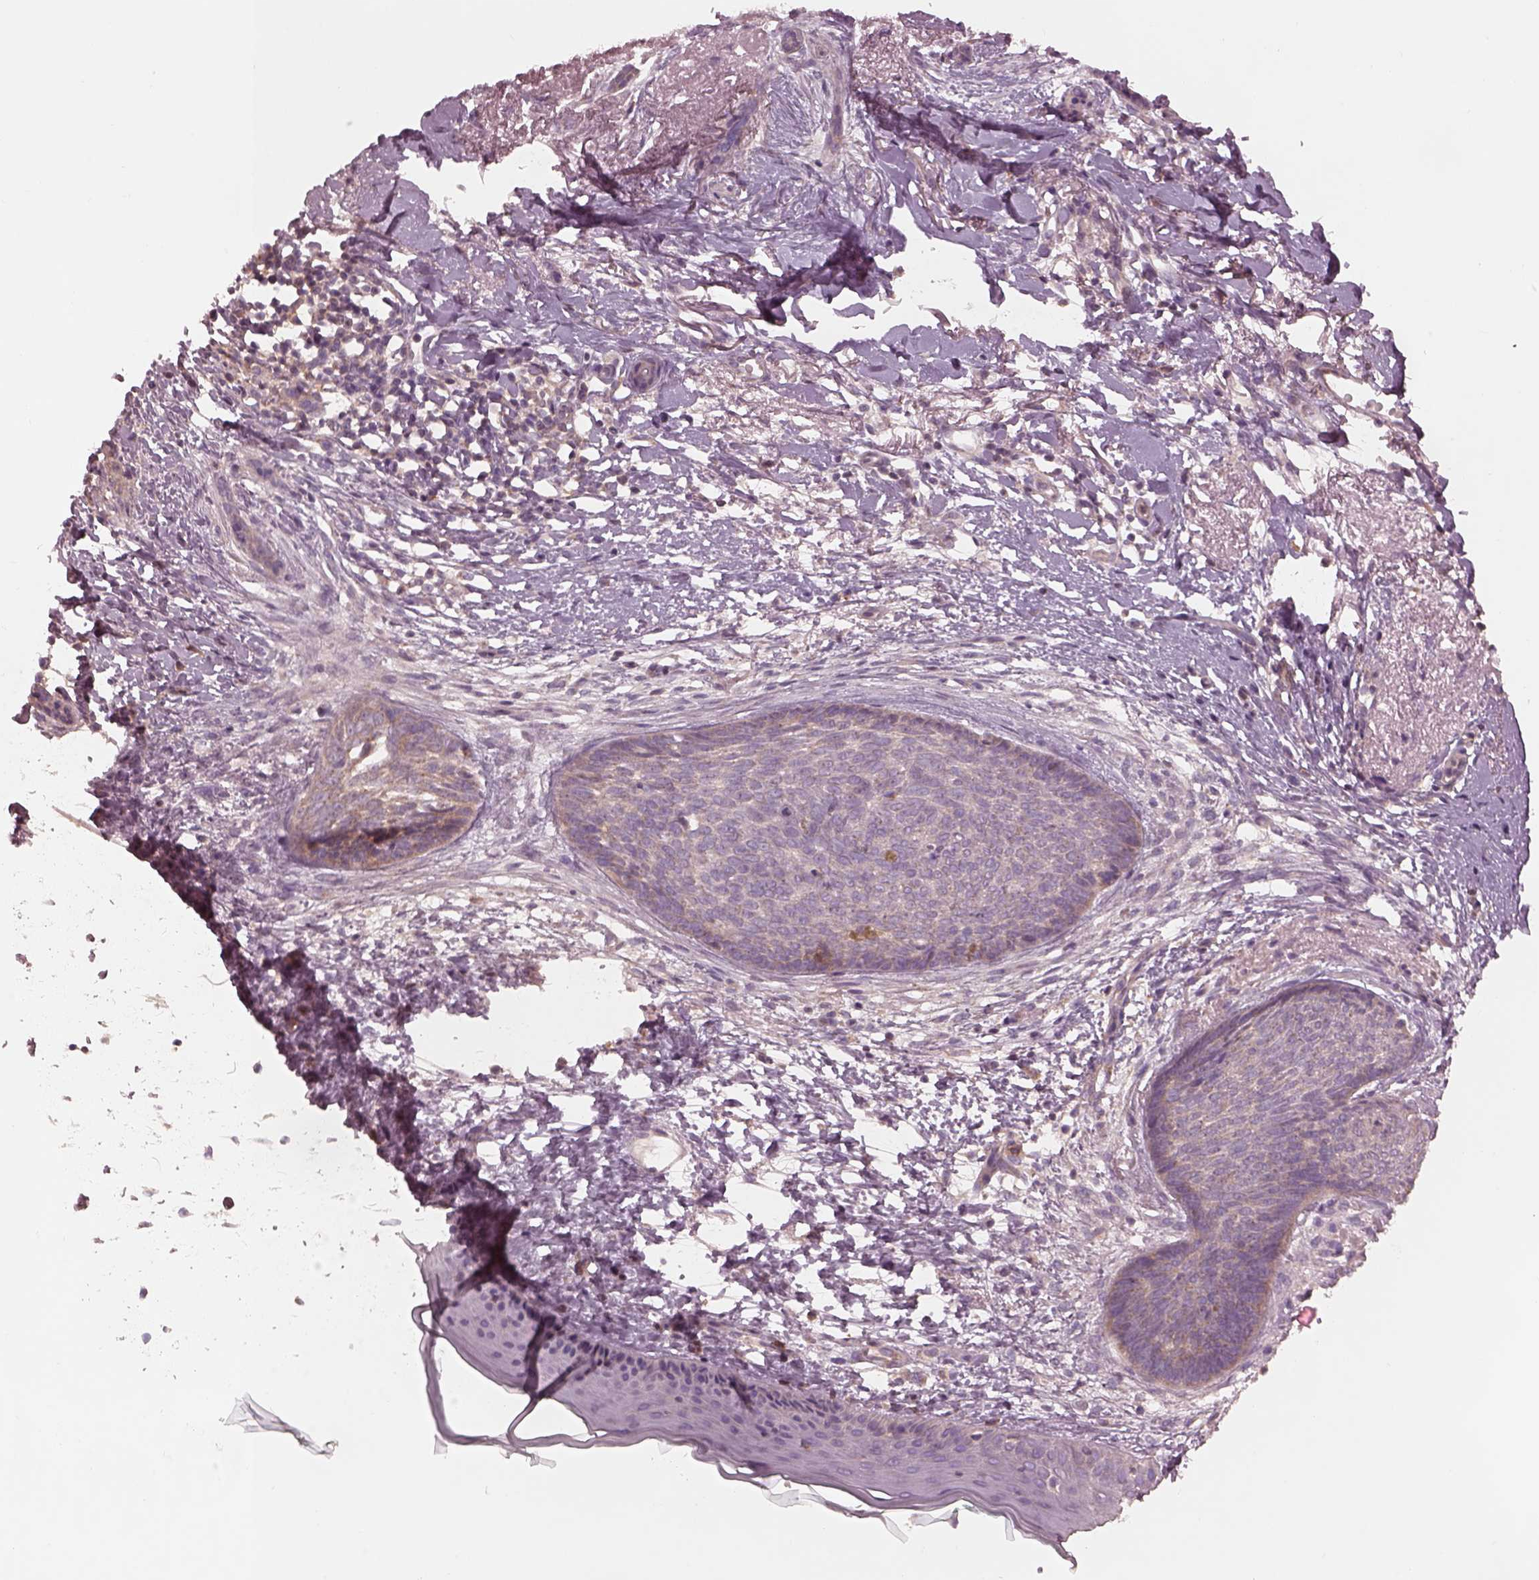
{"staining": {"intensity": "weak", "quantity": ">75%", "location": "cytoplasmic/membranous"}, "tissue": "skin cancer", "cell_type": "Tumor cells", "image_type": "cancer", "snomed": [{"axis": "morphology", "description": "Normal tissue, NOS"}, {"axis": "morphology", "description": "Basal cell carcinoma"}, {"axis": "topography", "description": "Skin"}], "caption": "A histopathology image showing weak cytoplasmic/membranous staining in approximately >75% of tumor cells in skin basal cell carcinoma, as visualized by brown immunohistochemical staining.", "gene": "PRKACG", "patient": {"sex": "male", "age": 84}}